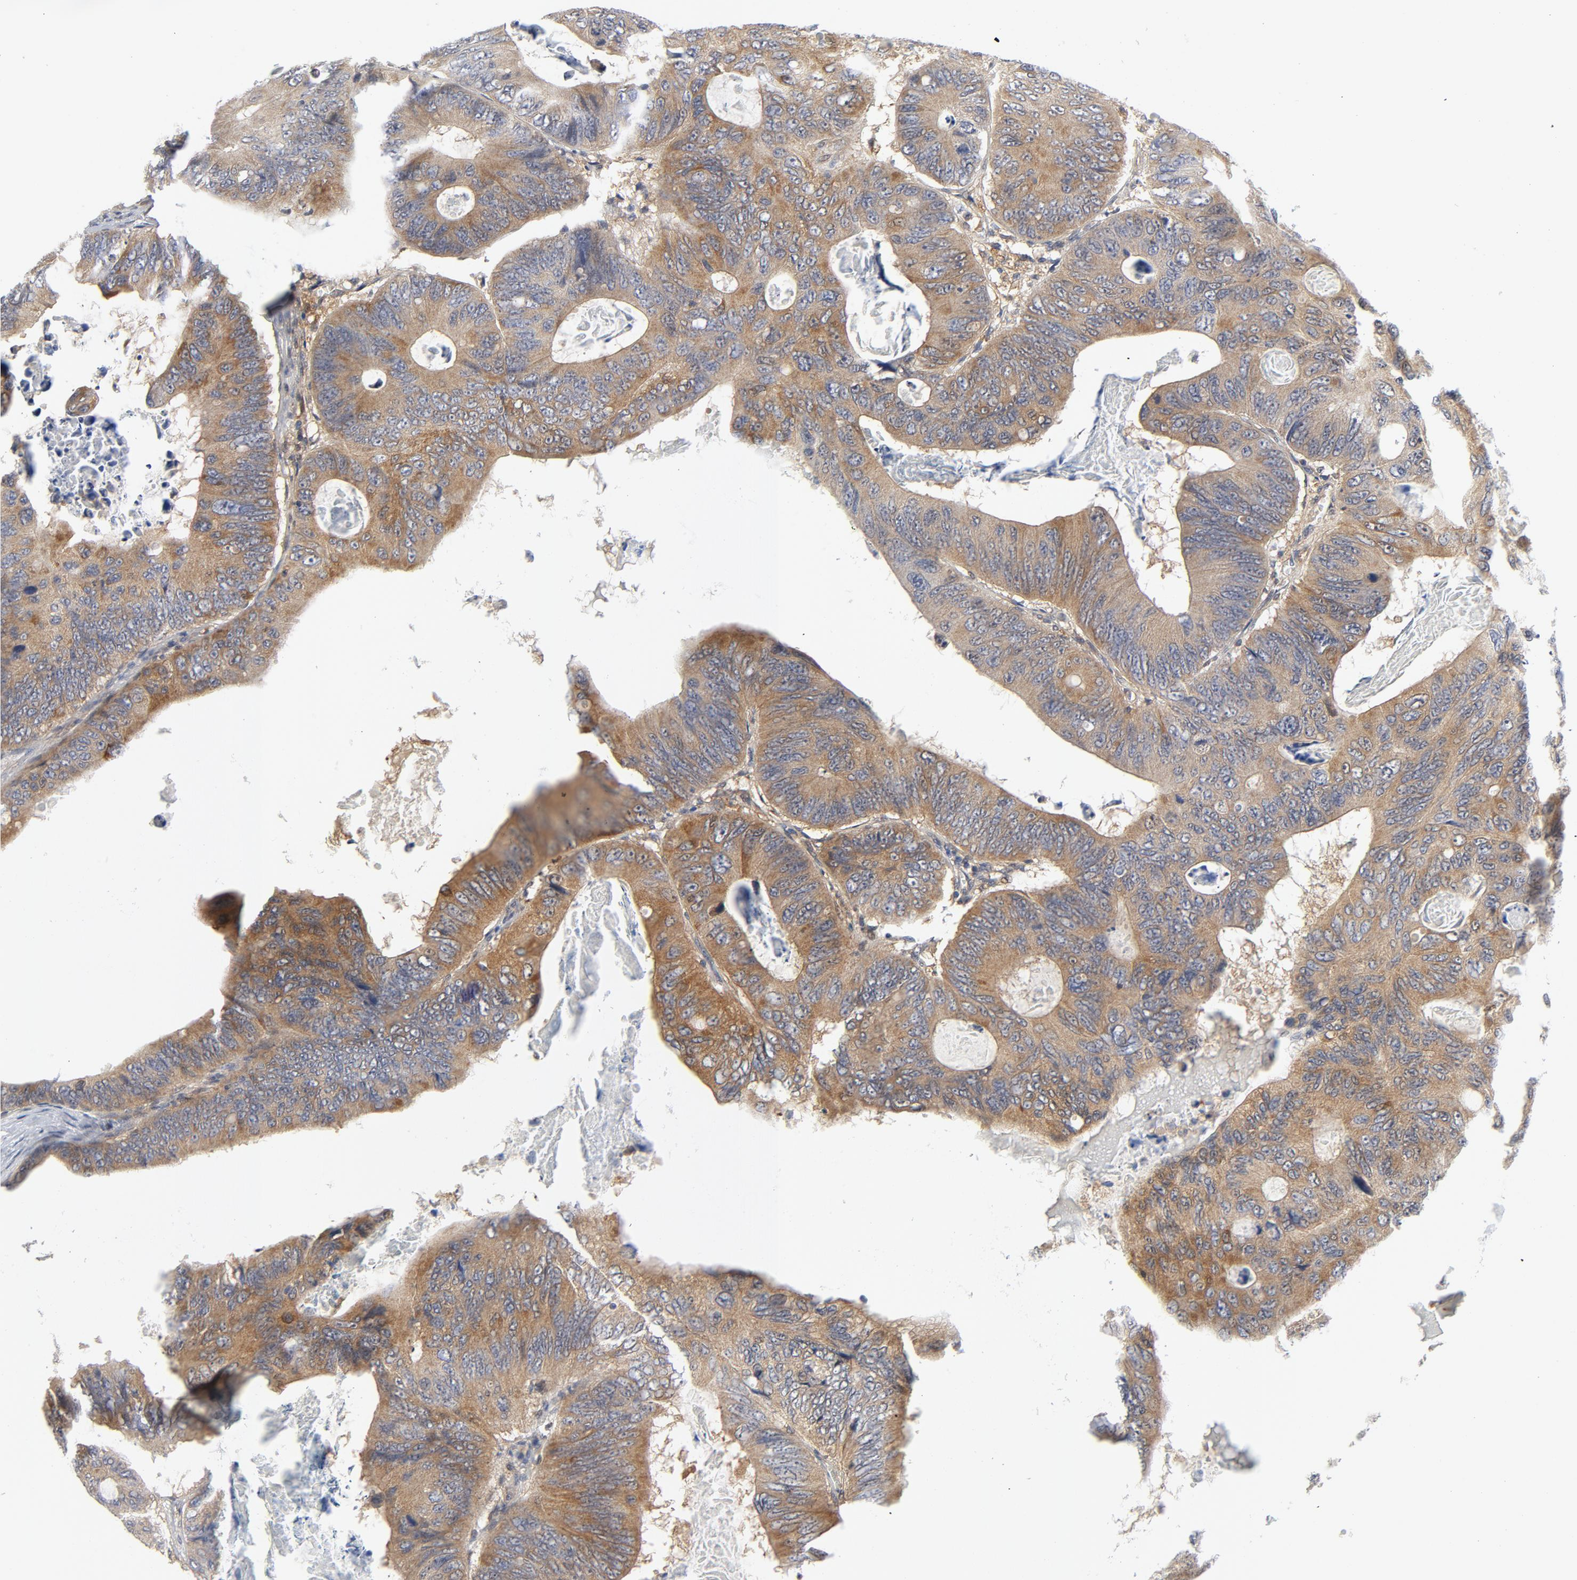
{"staining": {"intensity": "moderate", "quantity": ">75%", "location": "cytoplasmic/membranous"}, "tissue": "colorectal cancer", "cell_type": "Tumor cells", "image_type": "cancer", "snomed": [{"axis": "morphology", "description": "Adenocarcinoma, NOS"}, {"axis": "topography", "description": "Colon"}], "caption": "IHC histopathology image of neoplastic tissue: human colorectal adenocarcinoma stained using immunohistochemistry (IHC) demonstrates medium levels of moderate protein expression localized specifically in the cytoplasmic/membranous of tumor cells, appearing as a cytoplasmic/membranous brown color.", "gene": "BAD", "patient": {"sex": "female", "age": 55}}